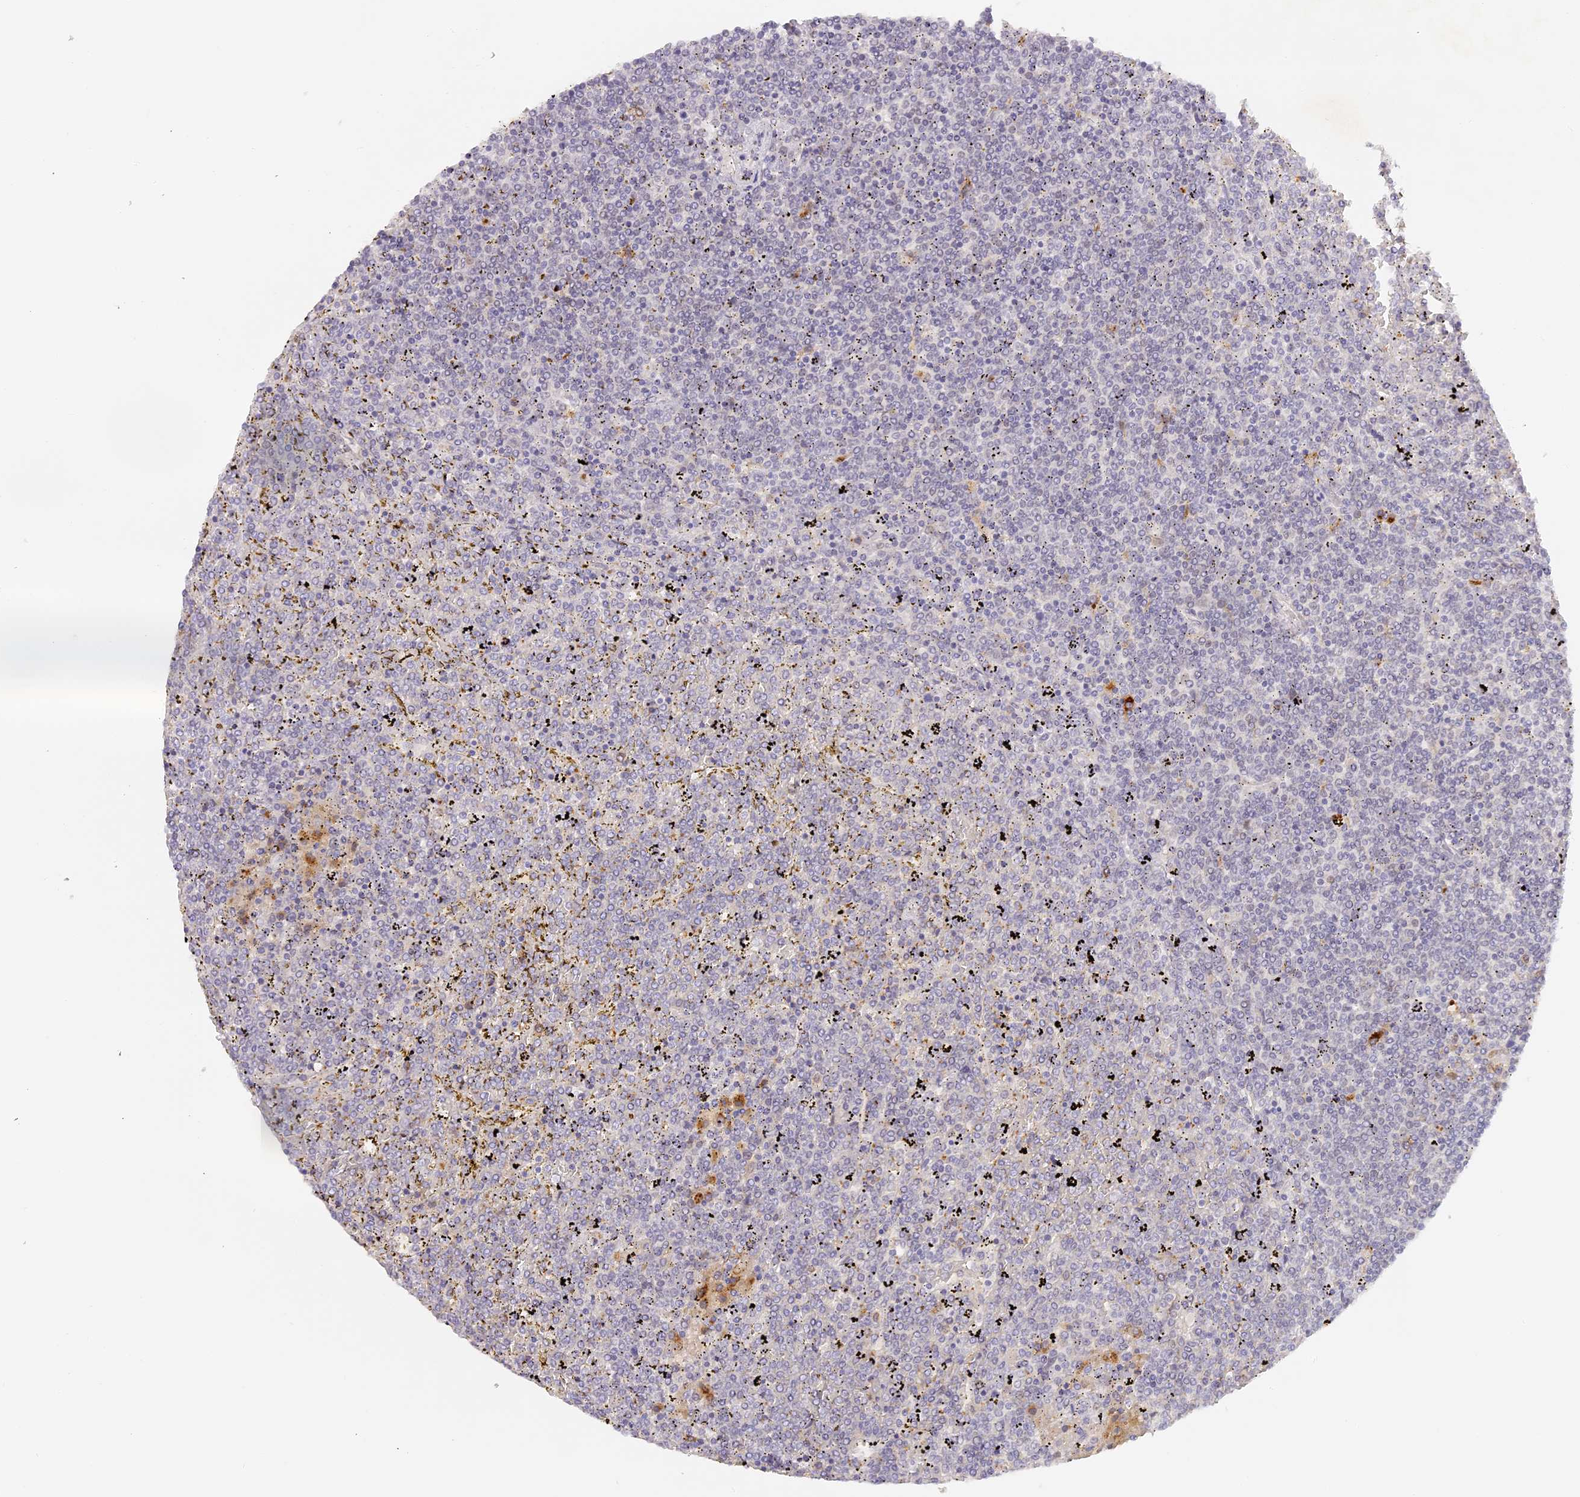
{"staining": {"intensity": "negative", "quantity": "none", "location": "none"}, "tissue": "lymphoma", "cell_type": "Tumor cells", "image_type": "cancer", "snomed": [{"axis": "morphology", "description": "Malignant lymphoma, non-Hodgkin's type, Low grade"}, {"axis": "topography", "description": "Spleen"}], "caption": "Immunohistochemistry (IHC) micrograph of neoplastic tissue: lymphoma stained with DAB shows no significant protein staining in tumor cells. Brightfield microscopy of IHC stained with DAB (3,3'-diaminobenzidine) (brown) and hematoxylin (blue), captured at high magnification.", "gene": "ELL3", "patient": {"sex": "female", "age": 19}}